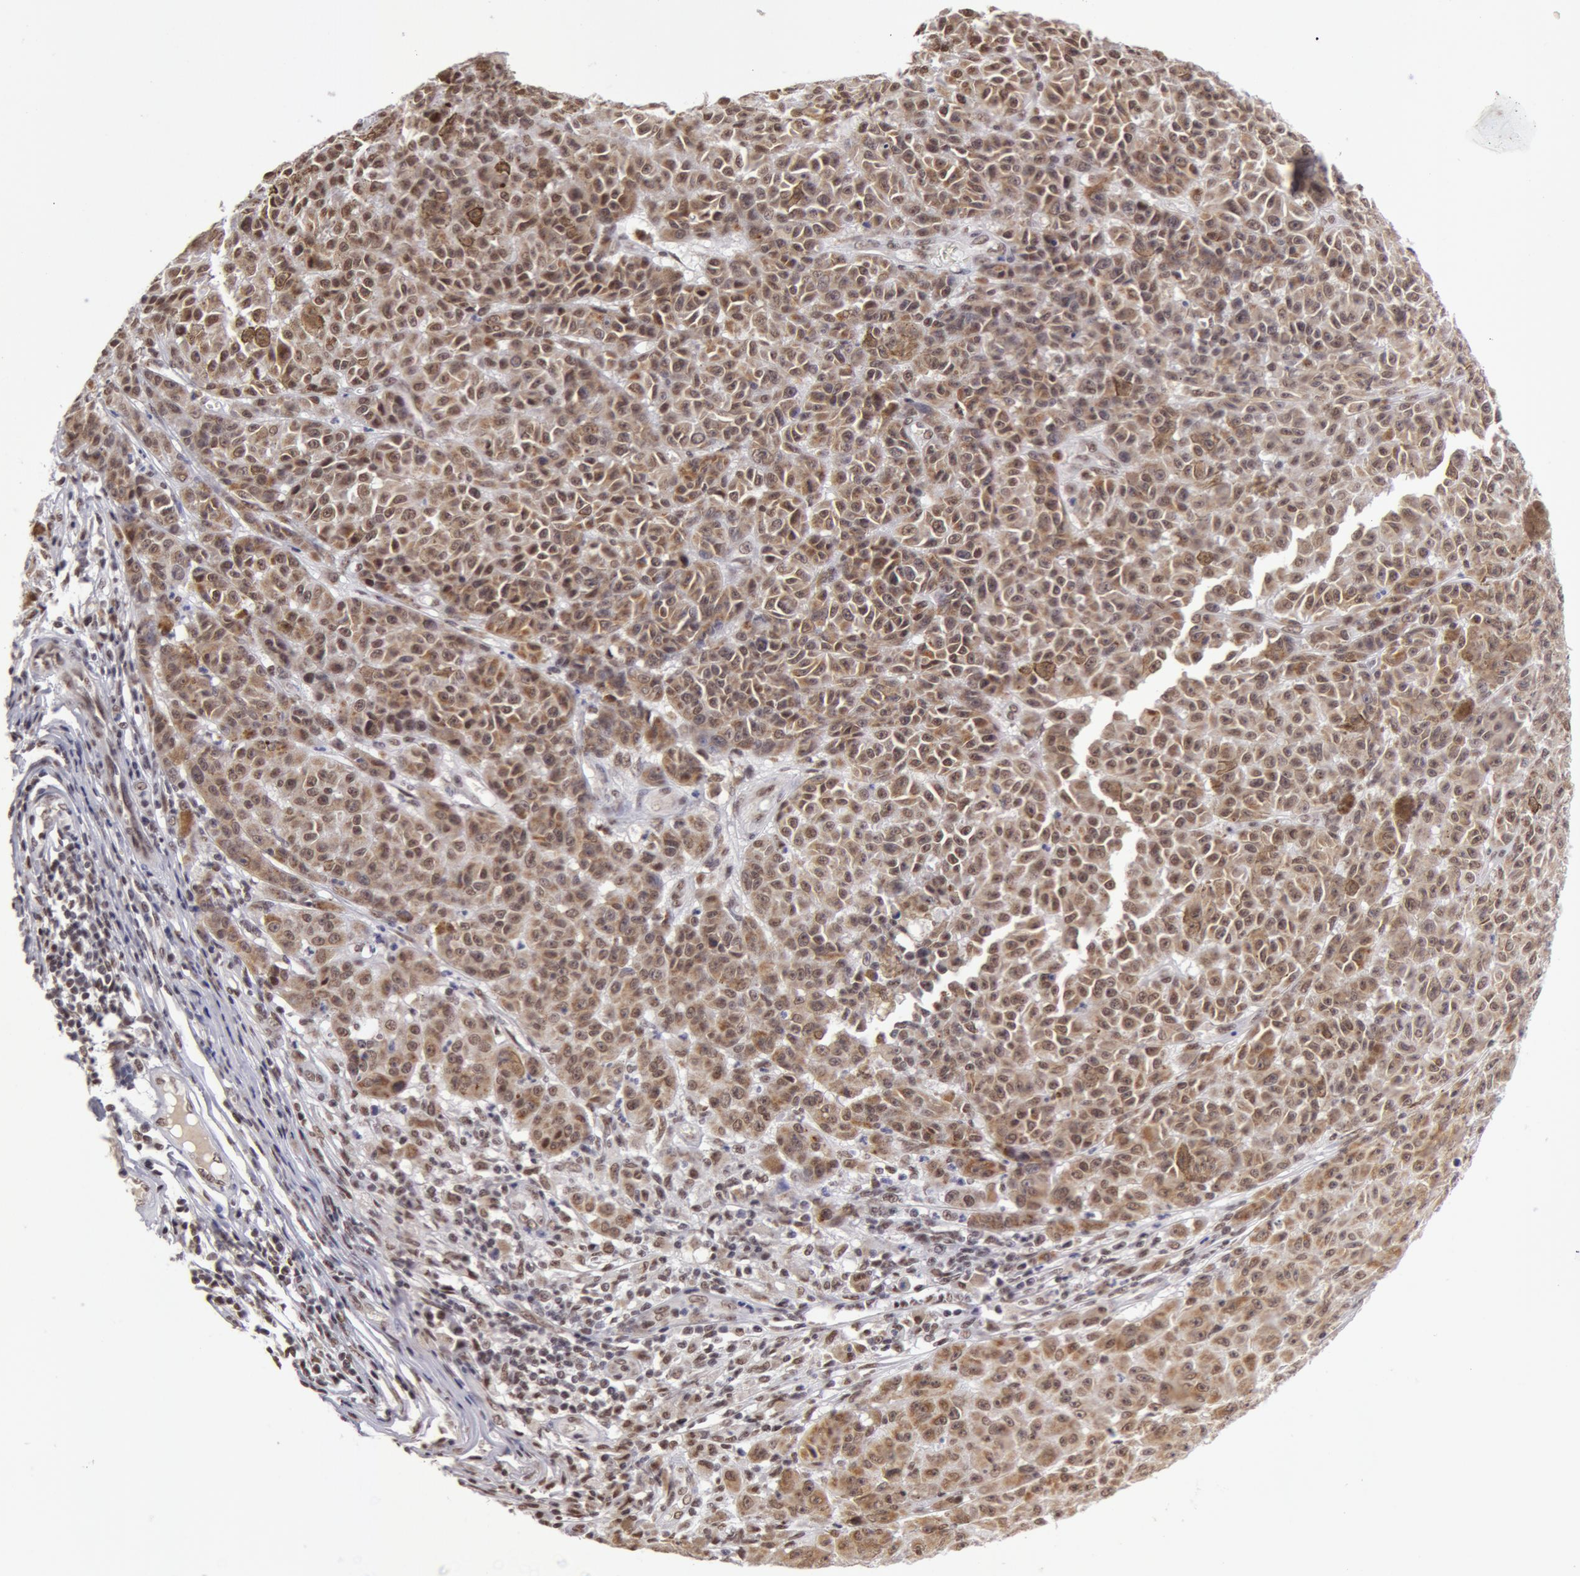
{"staining": {"intensity": "moderate", "quantity": ">75%", "location": "cytoplasmic/membranous,nuclear"}, "tissue": "melanoma", "cell_type": "Tumor cells", "image_type": "cancer", "snomed": [{"axis": "morphology", "description": "Malignant melanoma, NOS"}, {"axis": "topography", "description": "Skin"}], "caption": "Moderate cytoplasmic/membranous and nuclear protein positivity is present in approximately >75% of tumor cells in malignant melanoma.", "gene": "VRTN", "patient": {"sex": "male", "age": 64}}